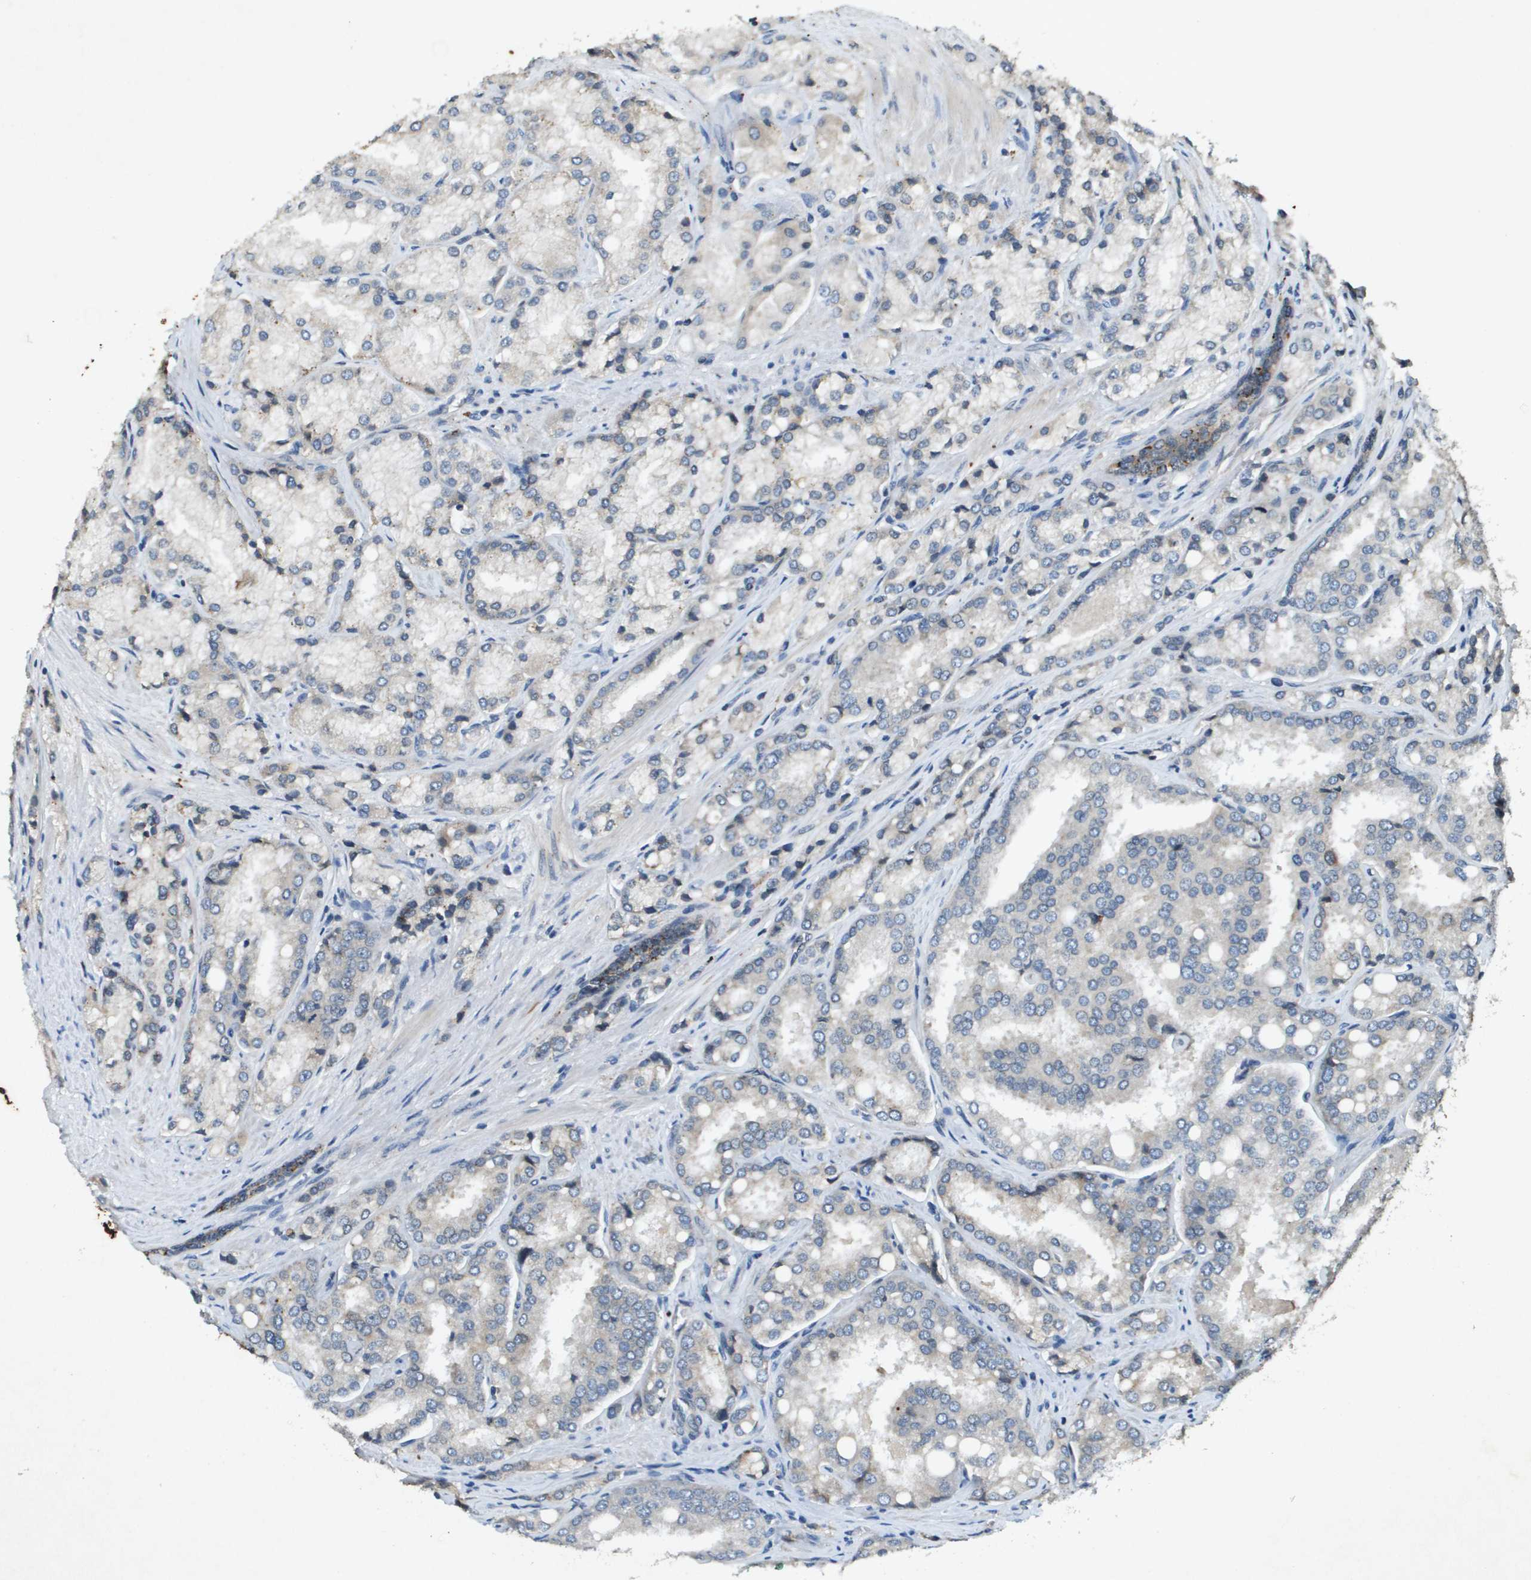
{"staining": {"intensity": "negative", "quantity": "none", "location": "none"}, "tissue": "prostate cancer", "cell_type": "Tumor cells", "image_type": "cancer", "snomed": [{"axis": "morphology", "description": "Adenocarcinoma, High grade"}, {"axis": "topography", "description": "Prostate"}], "caption": "Human adenocarcinoma (high-grade) (prostate) stained for a protein using IHC displays no expression in tumor cells.", "gene": "PGAP3", "patient": {"sex": "male", "age": 50}}